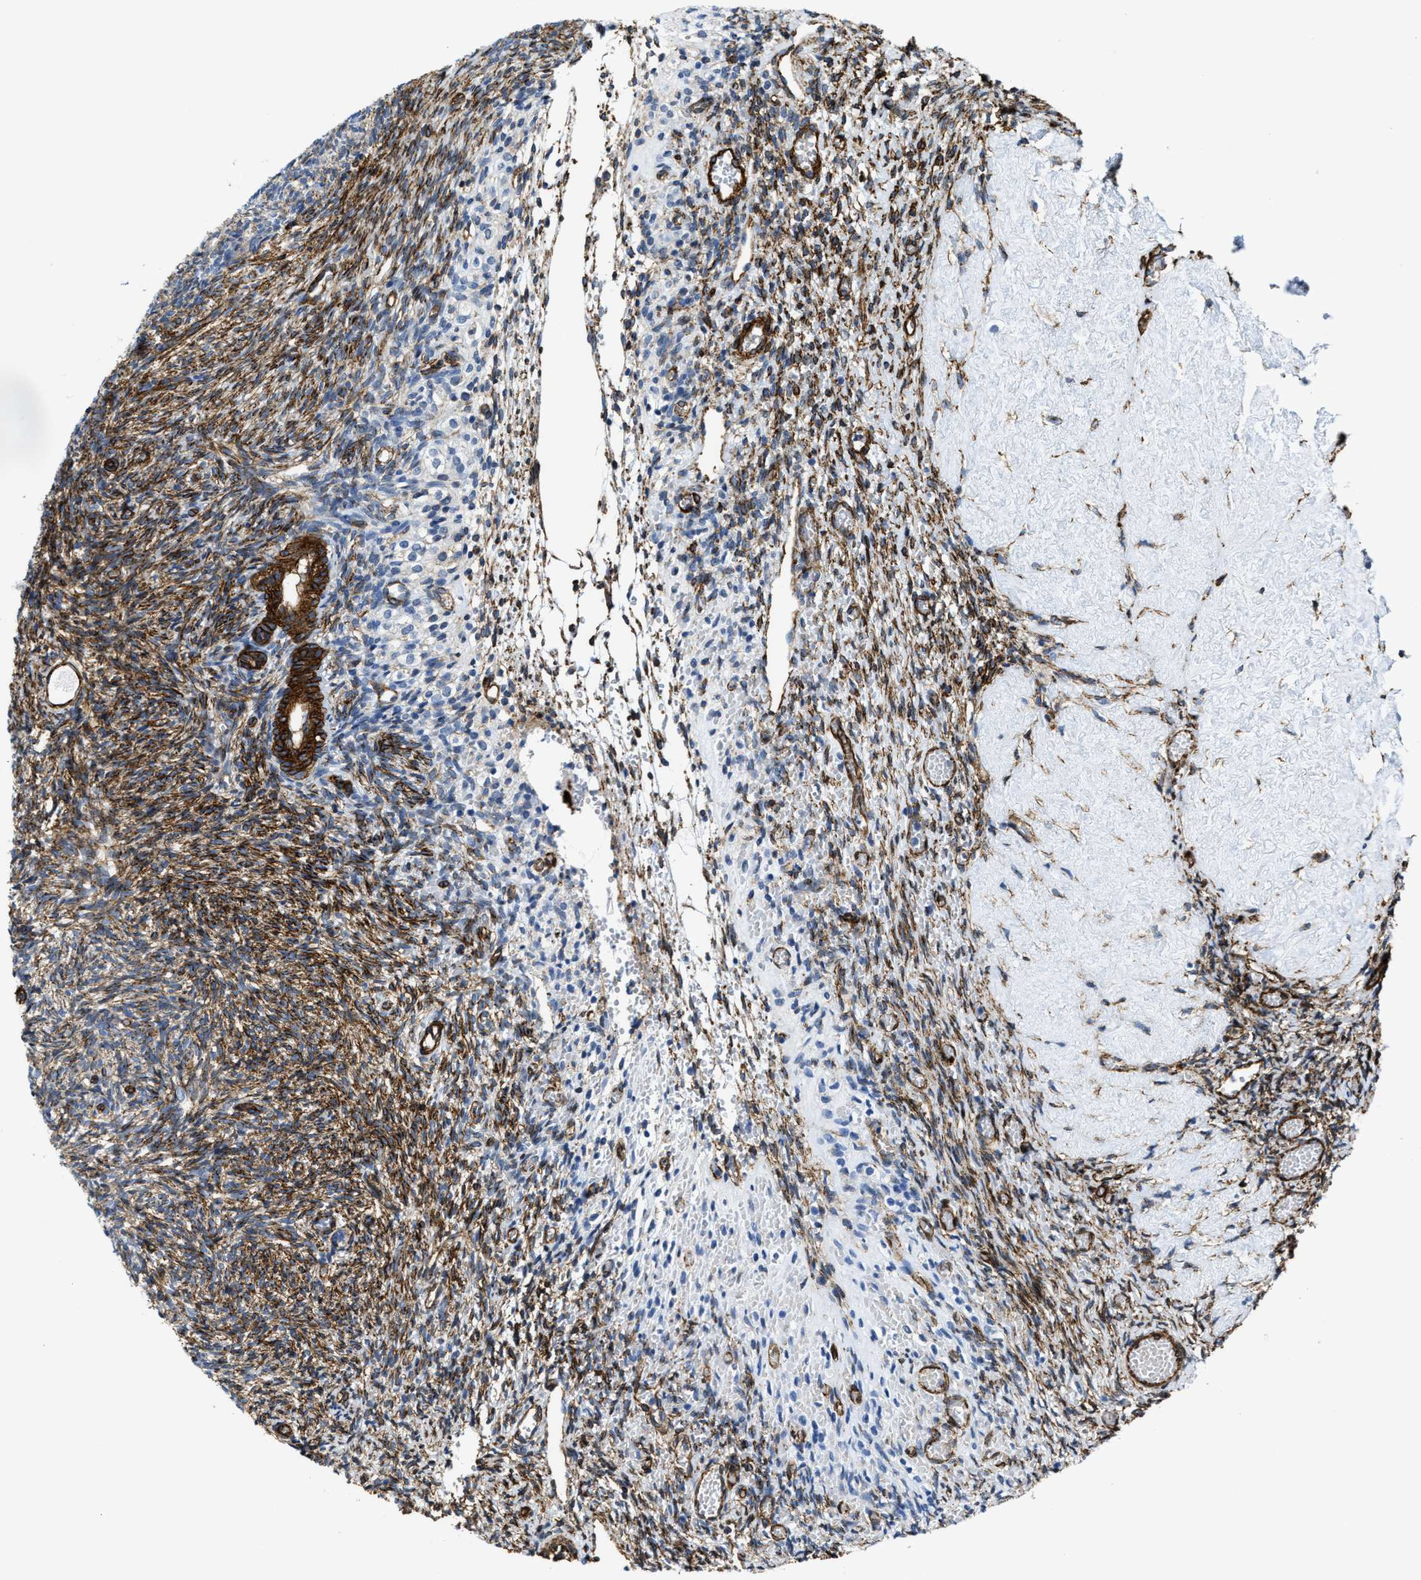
{"staining": {"intensity": "strong", "quantity": ">75%", "location": "cytoplasmic/membranous"}, "tissue": "ovary", "cell_type": "Ovarian stroma cells", "image_type": "normal", "snomed": [{"axis": "morphology", "description": "Normal tissue, NOS"}, {"axis": "topography", "description": "Ovary"}], "caption": "Ovary stained with IHC demonstrates strong cytoplasmic/membranous staining in approximately >75% of ovarian stroma cells. The protein of interest is stained brown, and the nuclei are stained in blue (DAB IHC with brightfield microscopy, high magnification).", "gene": "NAB1", "patient": {"sex": "female", "age": 41}}